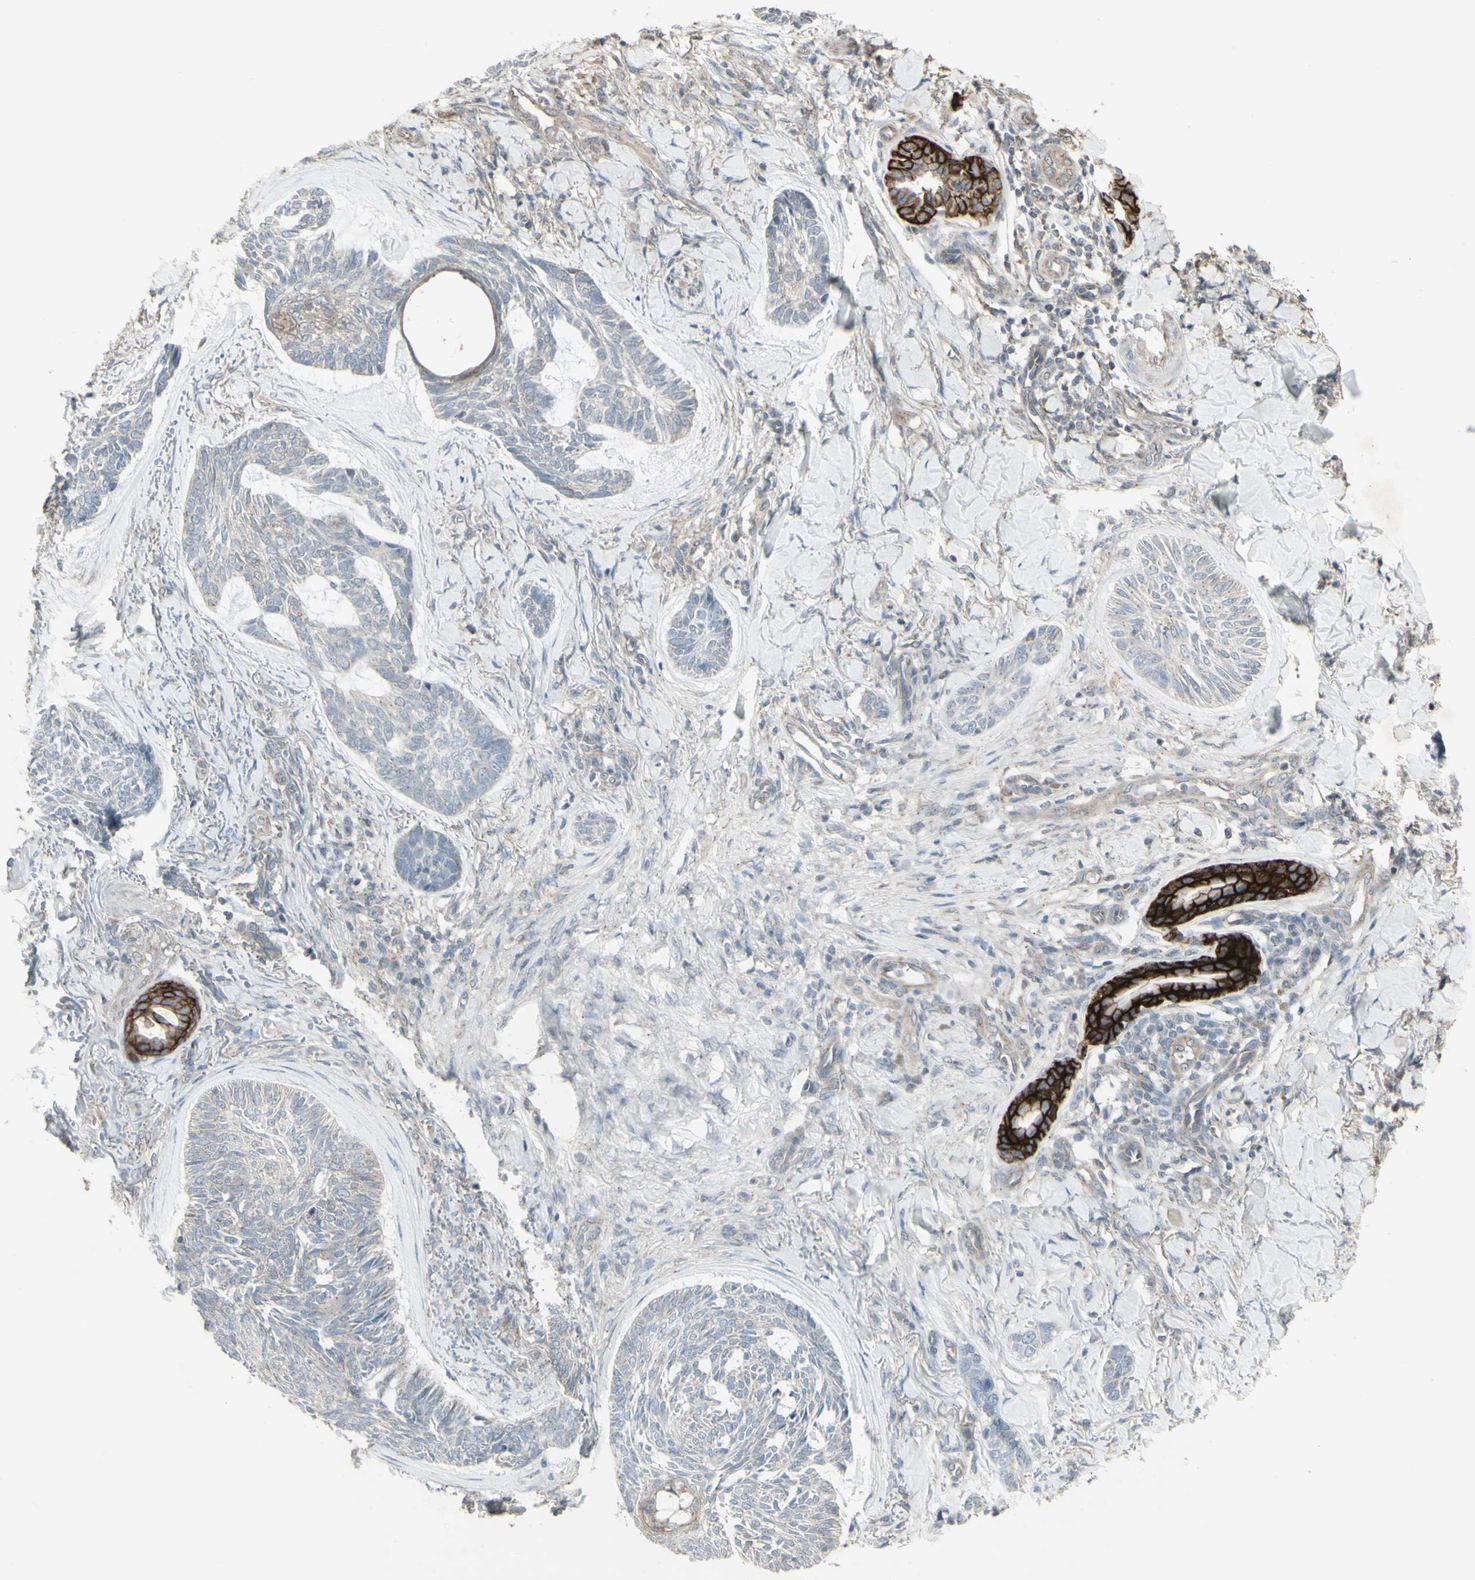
{"staining": {"intensity": "negative", "quantity": "none", "location": "none"}, "tissue": "skin cancer", "cell_type": "Tumor cells", "image_type": "cancer", "snomed": [{"axis": "morphology", "description": "Basal cell carcinoma"}, {"axis": "topography", "description": "Skin"}], "caption": "Image shows no protein expression in tumor cells of skin cancer tissue.", "gene": "FXYD3", "patient": {"sex": "male", "age": 43}}